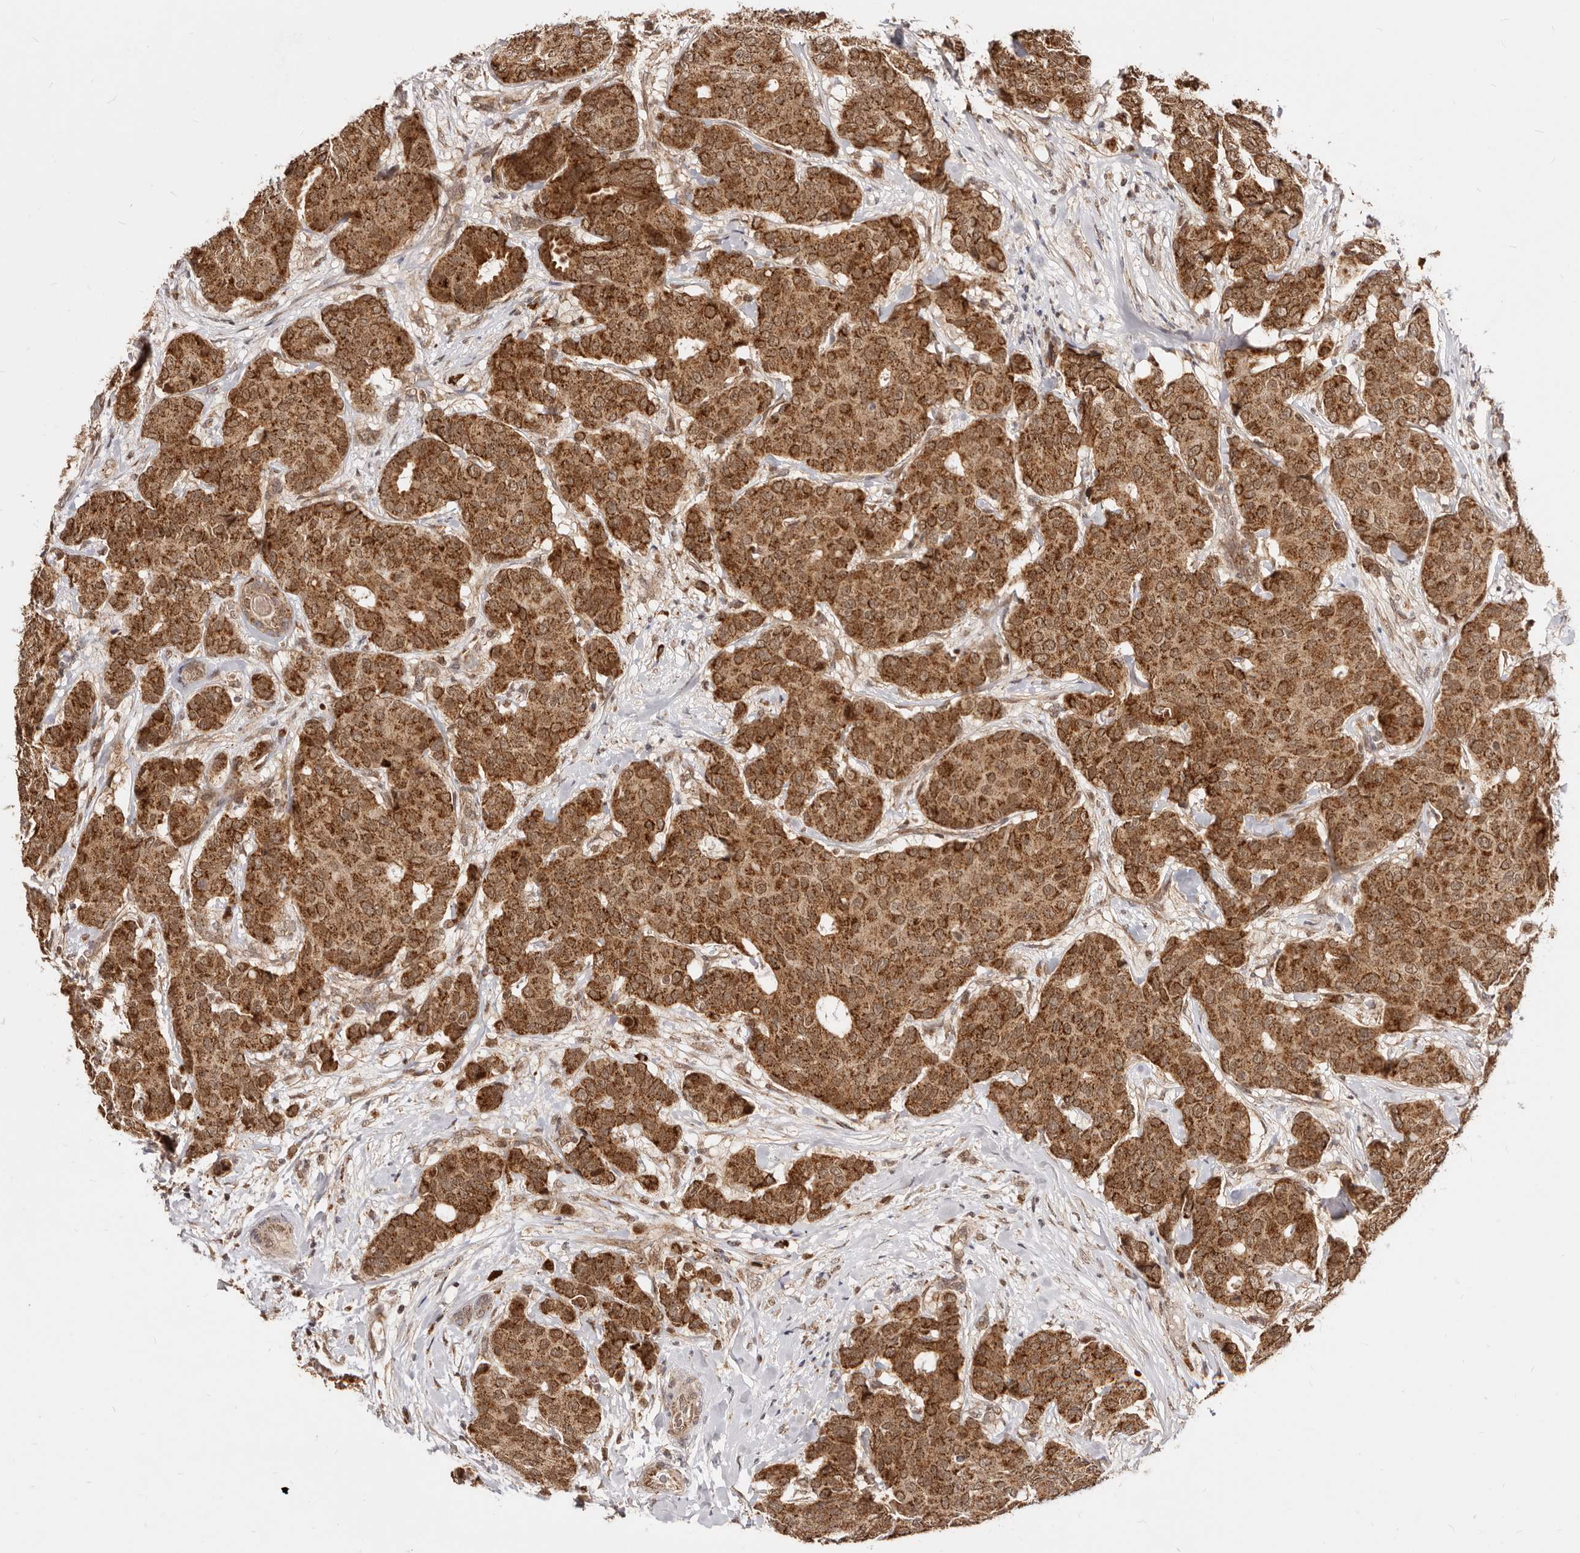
{"staining": {"intensity": "strong", "quantity": ">75%", "location": "cytoplasmic/membranous,nuclear"}, "tissue": "breast cancer", "cell_type": "Tumor cells", "image_type": "cancer", "snomed": [{"axis": "morphology", "description": "Duct carcinoma"}, {"axis": "topography", "description": "Breast"}], "caption": "A brown stain shows strong cytoplasmic/membranous and nuclear expression of a protein in breast invasive ductal carcinoma tumor cells. (Stains: DAB (3,3'-diaminobenzidine) in brown, nuclei in blue, Microscopy: brightfield microscopy at high magnification).", "gene": "SEC14L1", "patient": {"sex": "female", "age": 75}}